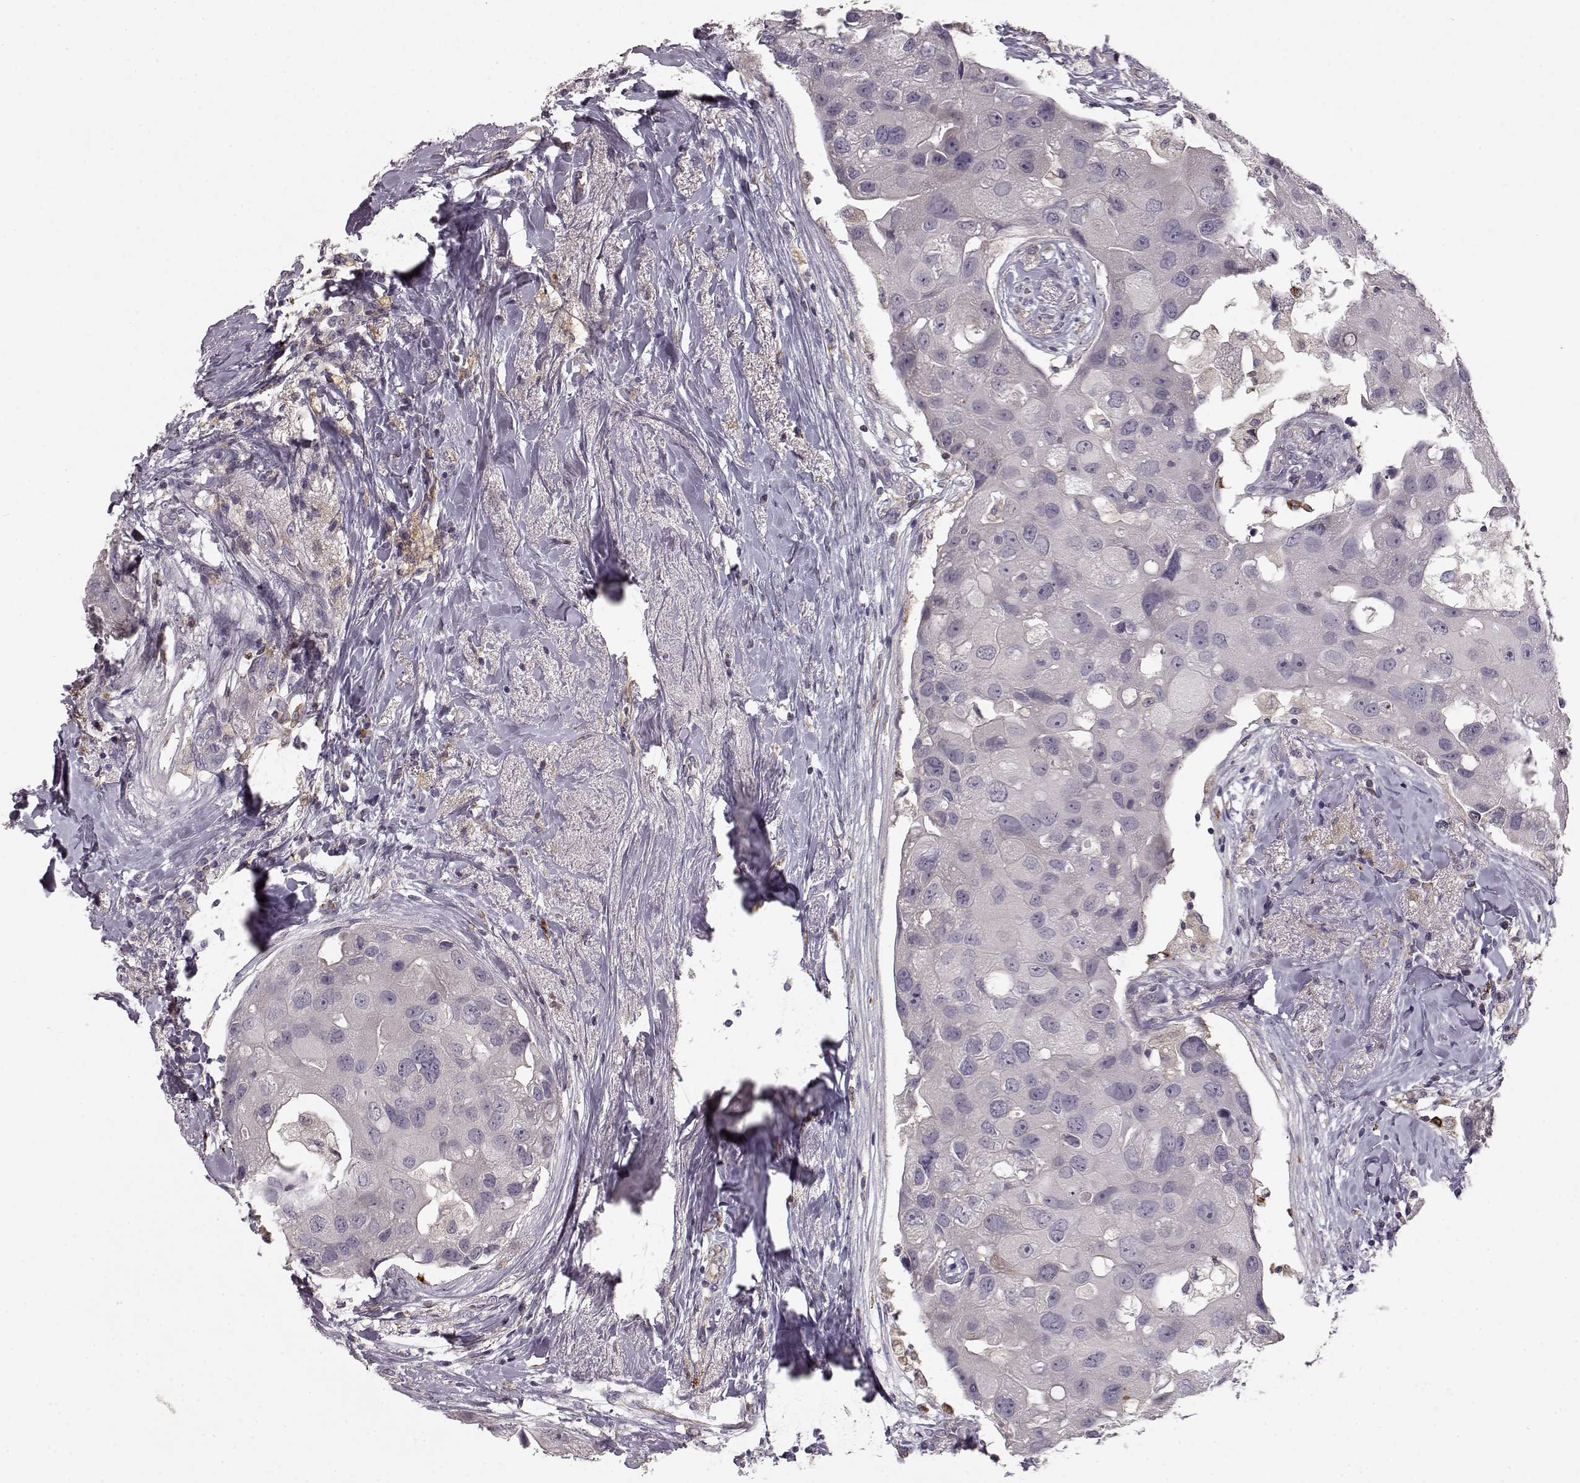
{"staining": {"intensity": "negative", "quantity": "none", "location": "none"}, "tissue": "breast cancer", "cell_type": "Tumor cells", "image_type": "cancer", "snomed": [{"axis": "morphology", "description": "Duct carcinoma"}, {"axis": "topography", "description": "Breast"}], "caption": "High magnification brightfield microscopy of breast cancer (infiltrating ductal carcinoma) stained with DAB (brown) and counterstained with hematoxylin (blue): tumor cells show no significant expression.", "gene": "CCNF", "patient": {"sex": "female", "age": 43}}